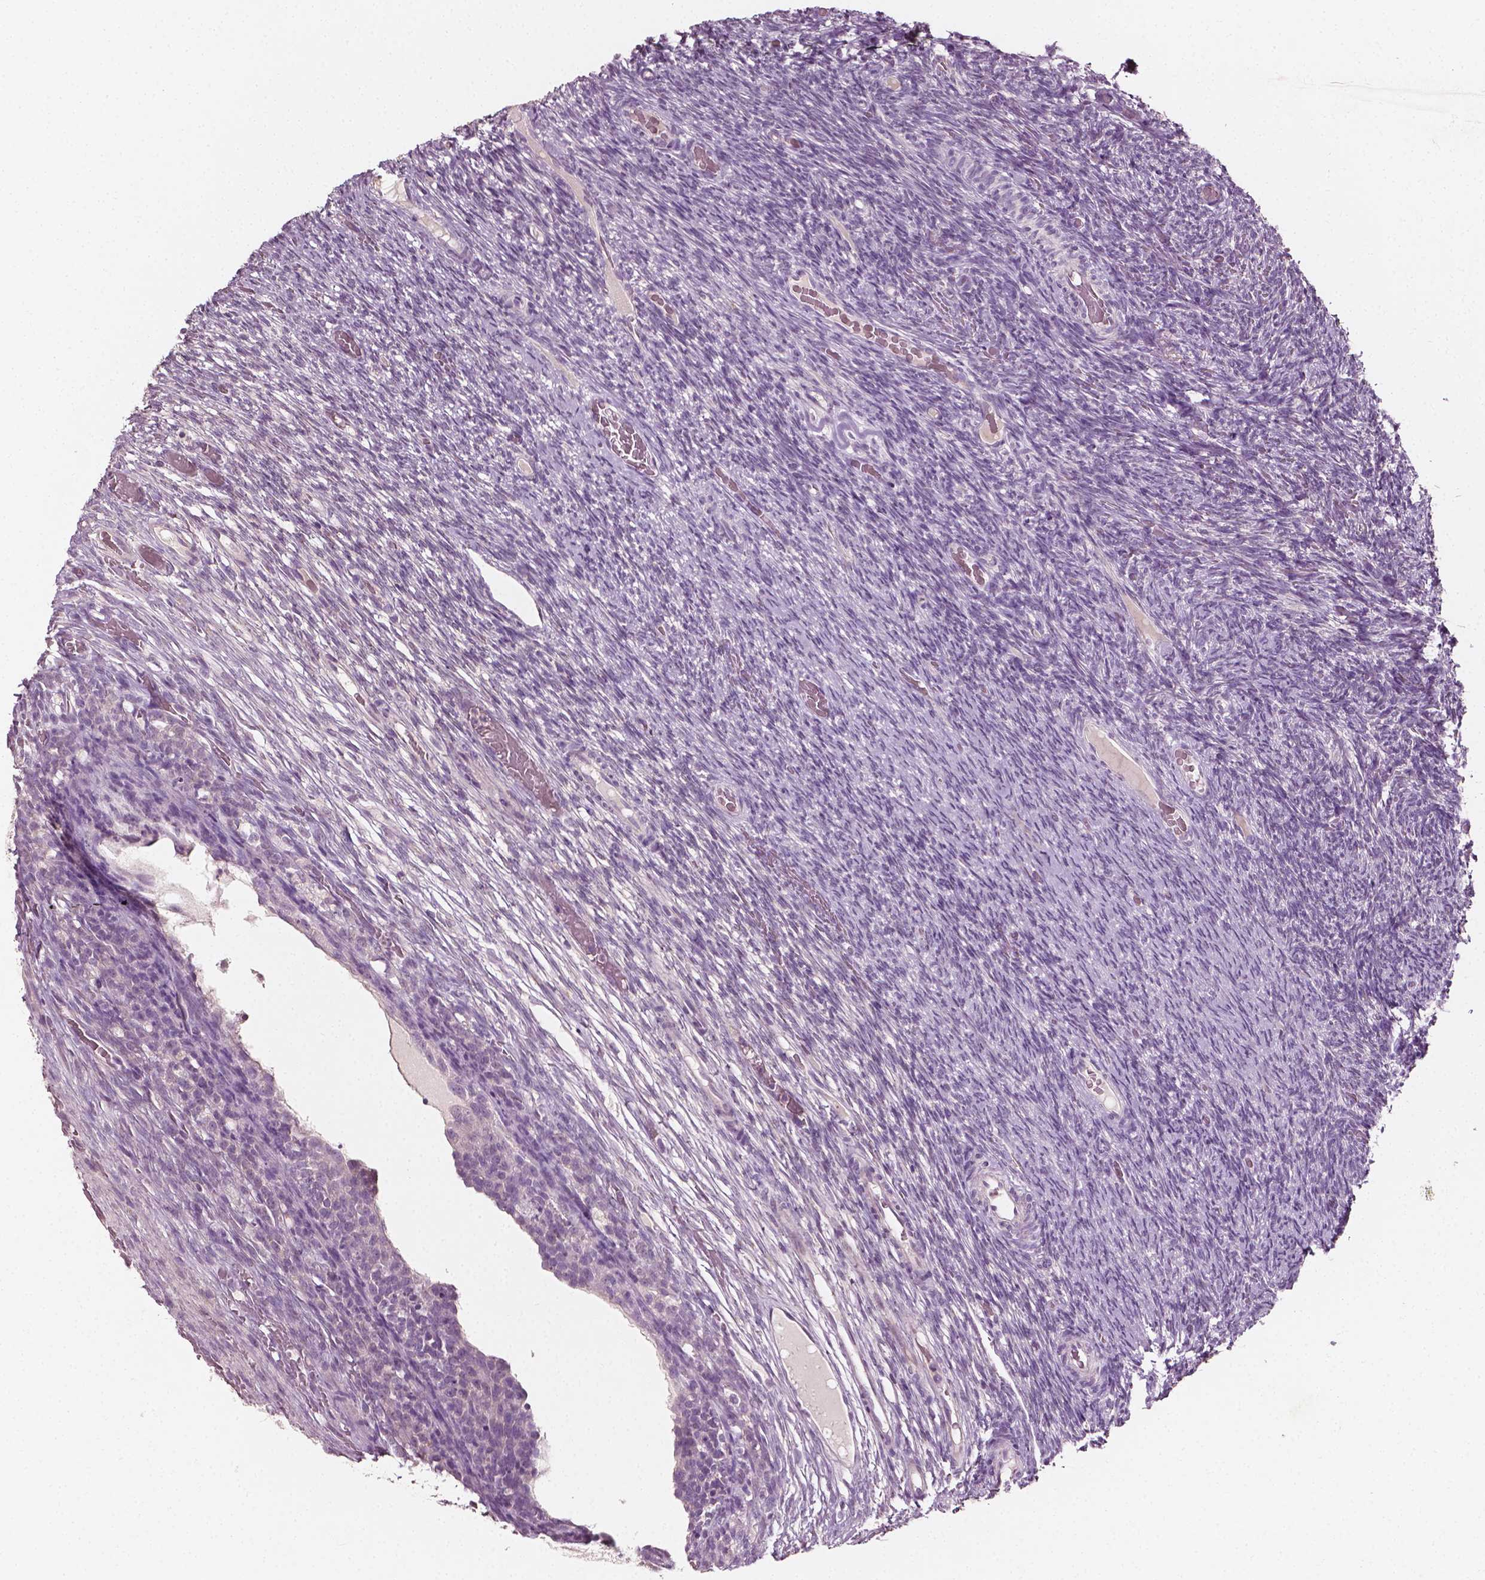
{"staining": {"intensity": "negative", "quantity": "none", "location": "none"}, "tissue": "ovary", "cell_type": "Follicle cells", "image_type": "normal", "snomed": [{"axis": "morphology", "description": "Normal tissue, NOS"}, {"axis": "topography", "description": "Ovary"}], "caption": "IHC image of benign human ovary stained for a protein (brown), which displays no positivity in follicle cells. (IHC, brightfield microscopy, high magnification).", "gene": "PLA2R1", "patient": {"sex": "female", "age": 34}}